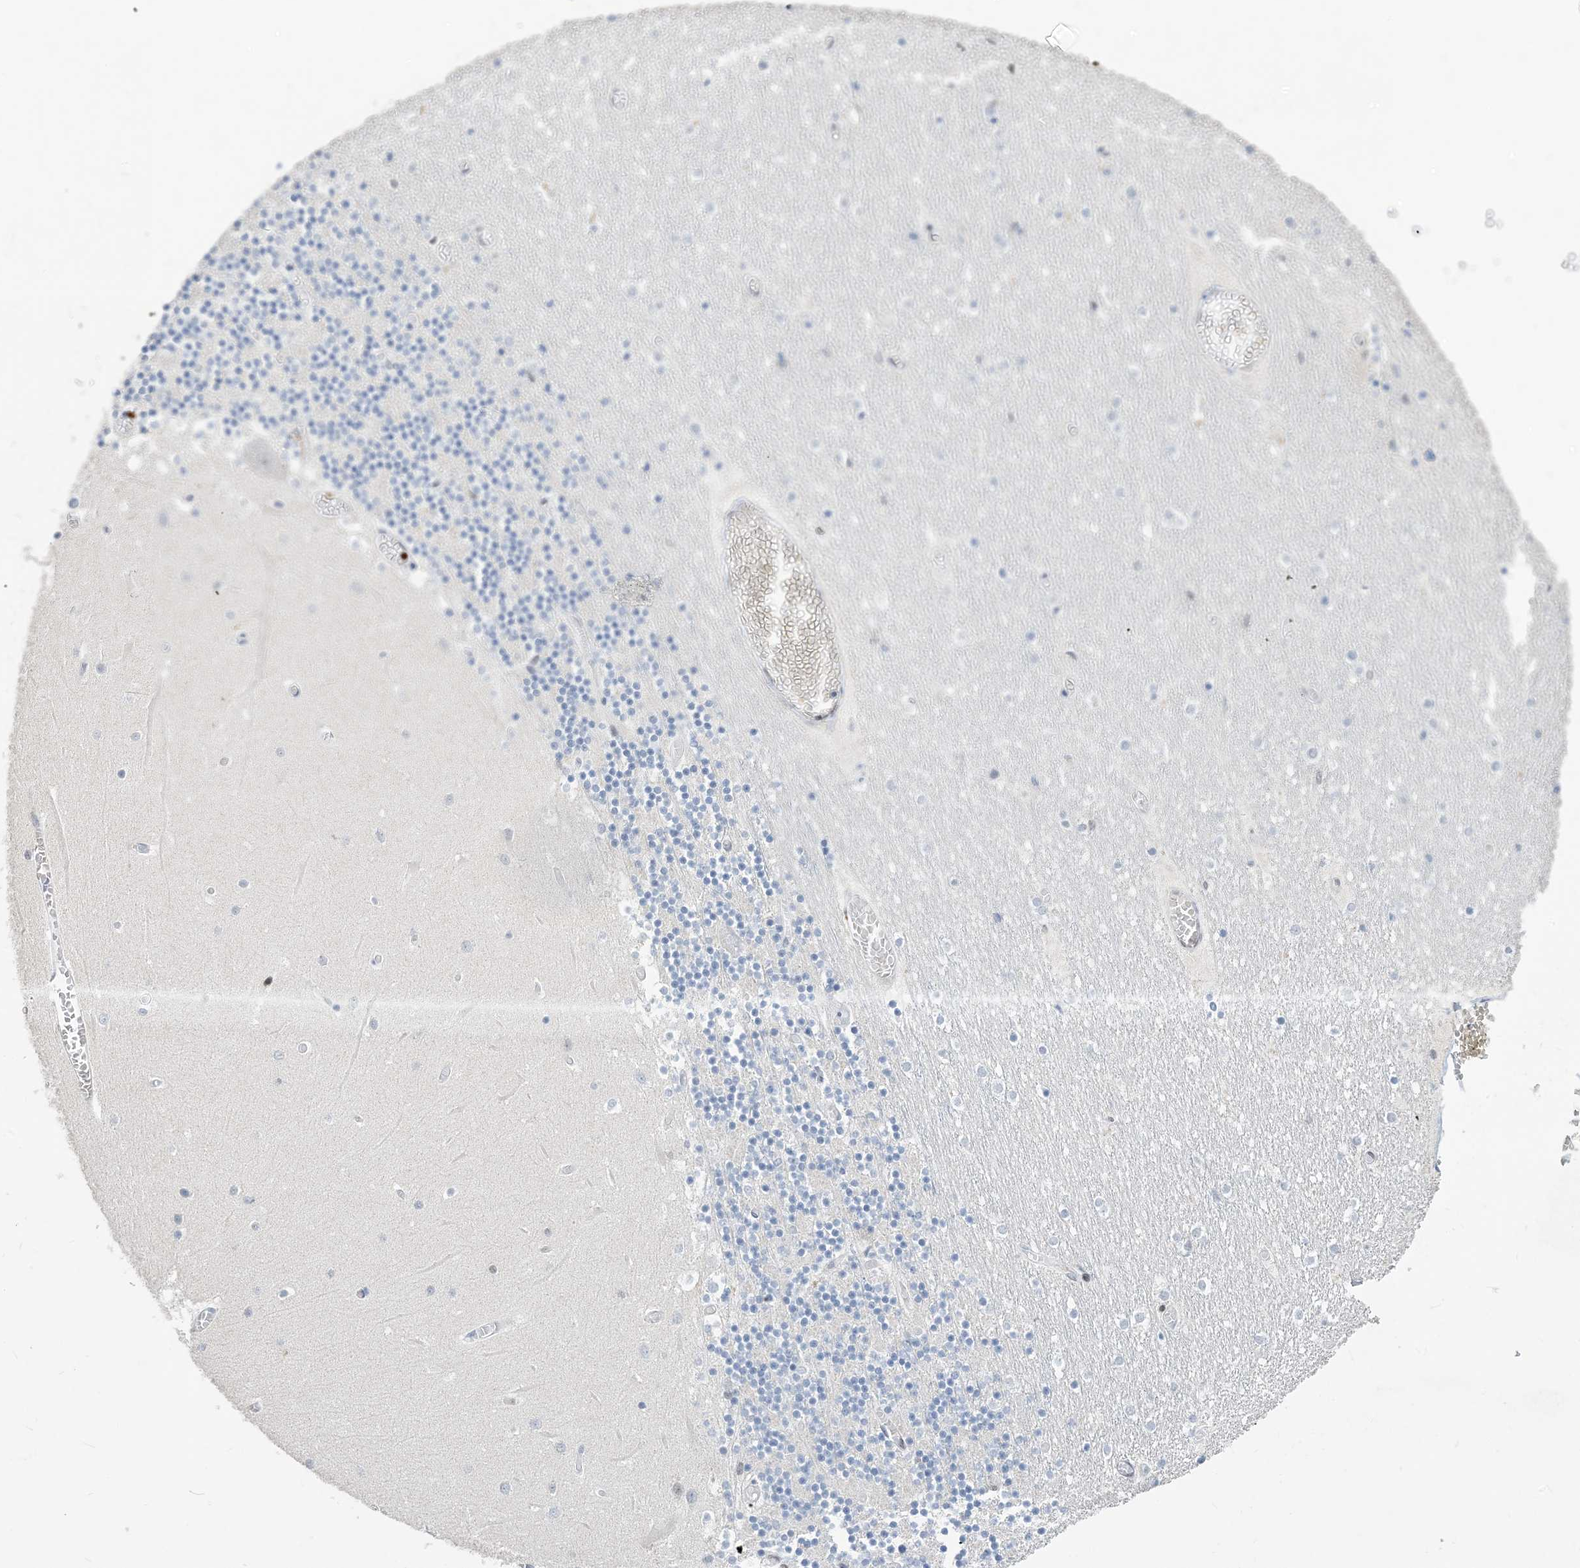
{"staining": {"intensity": "negative", "quantity": "none", "location": "none"}, "tissue": "cerebellum", "cell_type": "Cells in granular layer", "image_type": "normal", "snomed": [{"axis": "morphology", "description": "Normal tissue, NOS"}, {"axis": "topography", "description": "Cerebellum"}], "caption": "The IHC image has no significant positivity in cells in granular layer of cerebellum. (DAB (3,3'-diaminobenzidine) immunohistochemistry with hematoxylin counter stain).", "gene": "SLC25A53", "patient": {"sex": "female", "age": 28}}